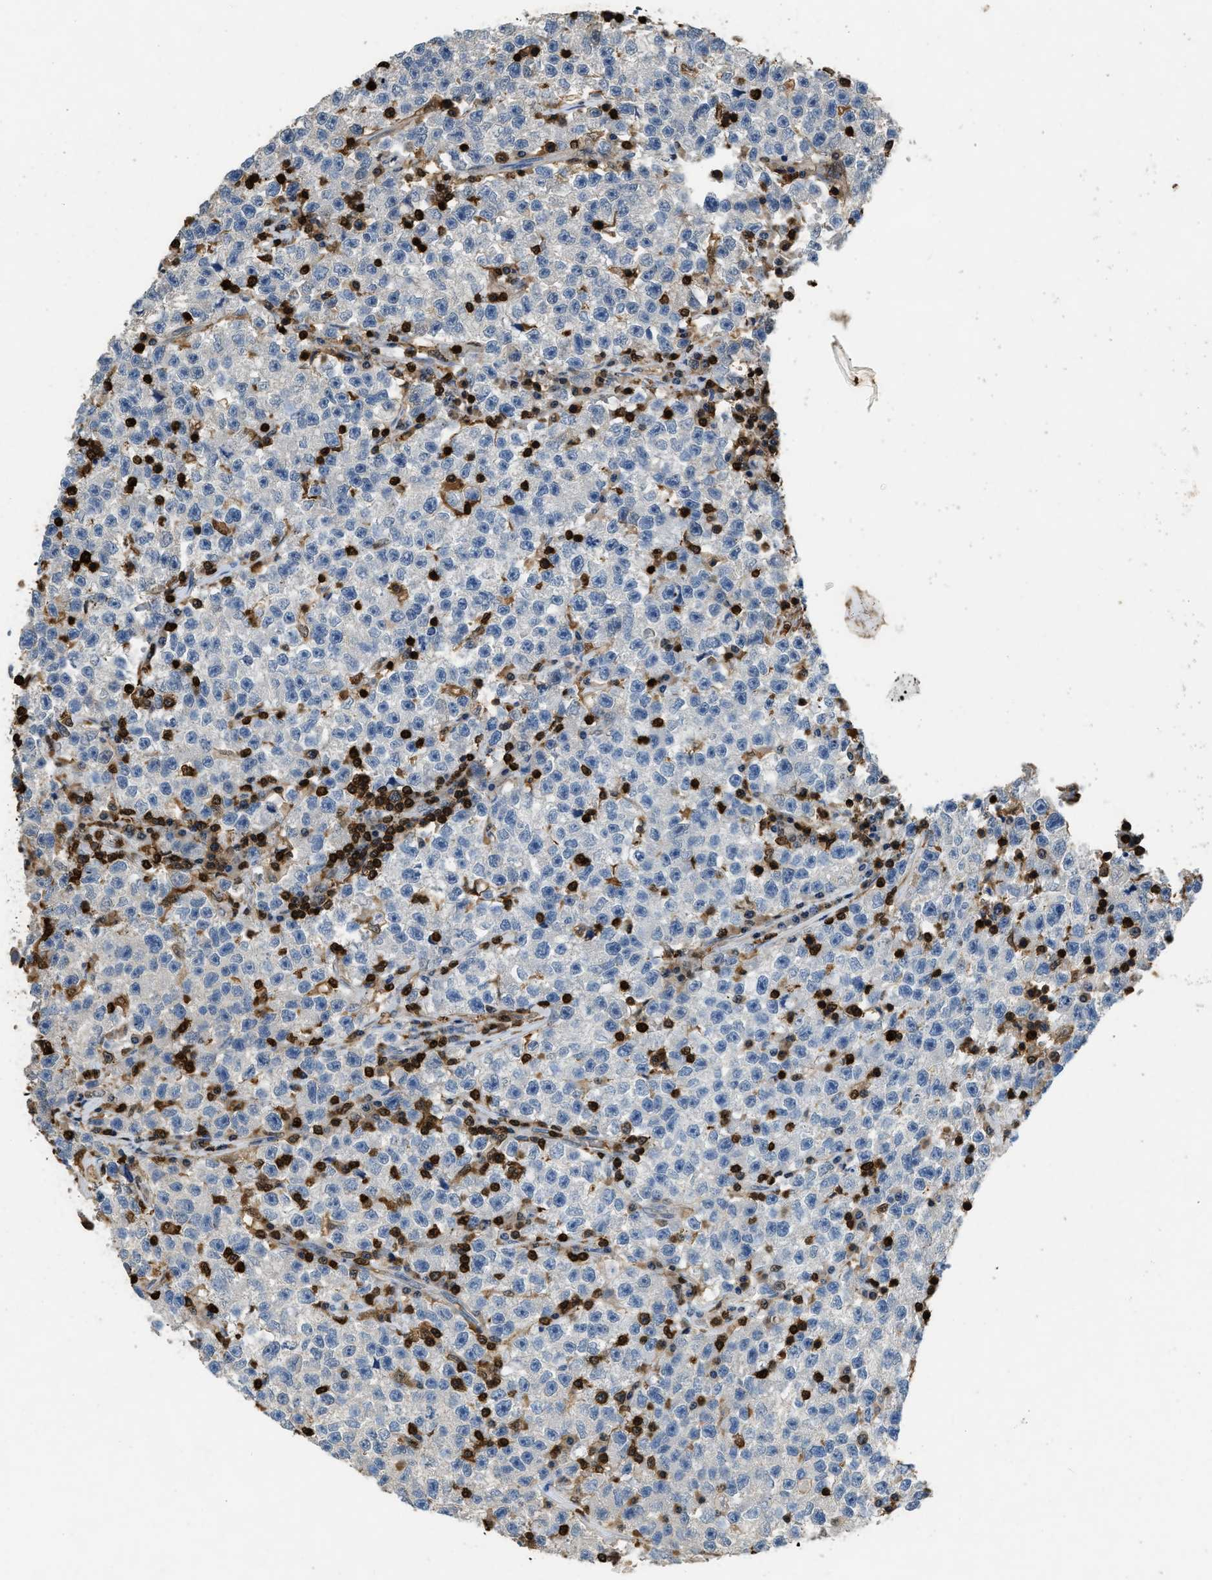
{"staining": {"intensity": "negative", "quantity": "none", "location": "none"}, "tissue": "testis cancer", "cell_type": "Tumor cells", "image_type": "cancer", "snomed": [{"axis": "morphology", "description": "Seminoma, NOS"}, {"axis": "topography", "description": "Testis"}], "caption": "IHC micrograph of human seminoma (testis) stained for a protein (brown), which demonstrates no staining in tumor cells.", "gene": "ARHGDIB", "patient": {"sex": "male", "age": 22}}